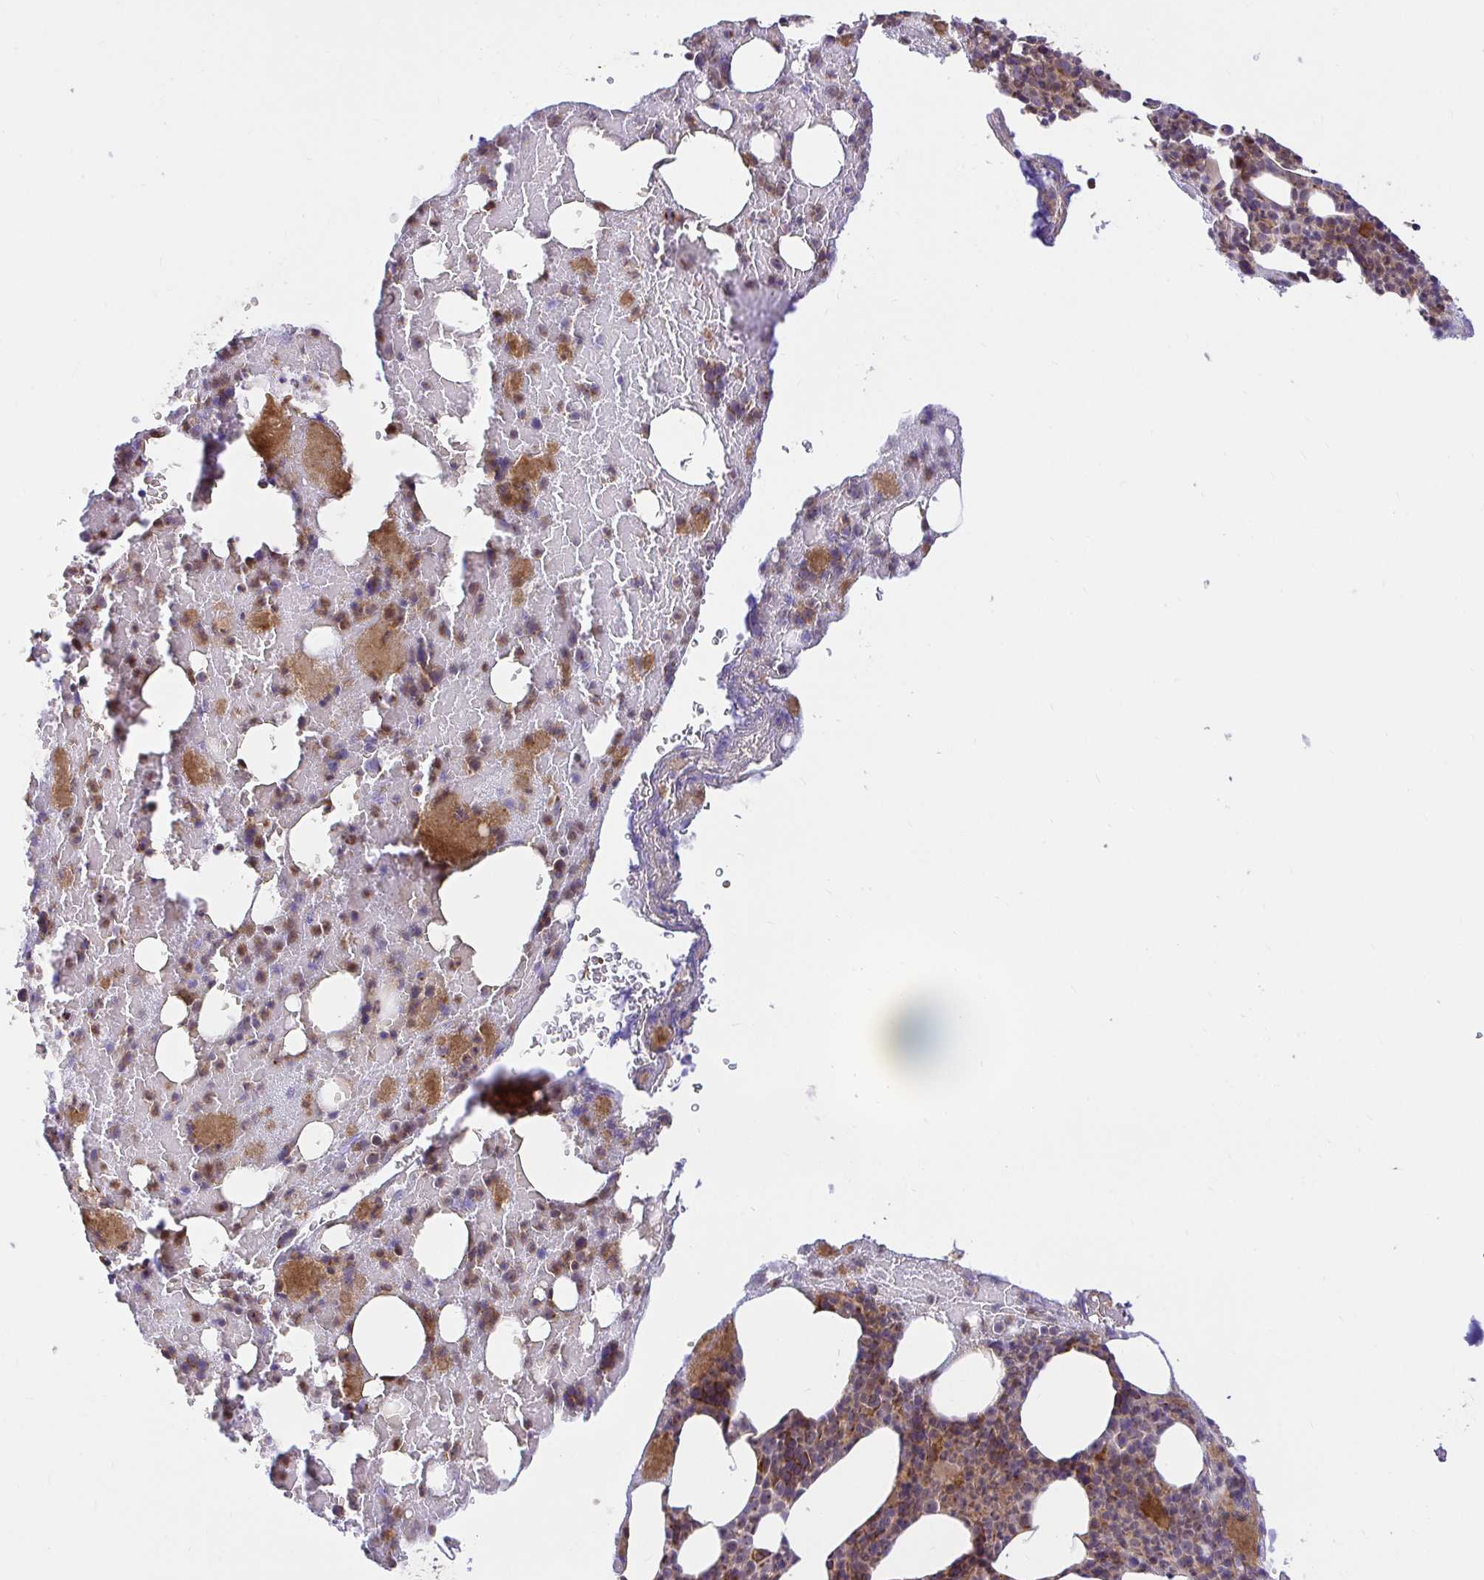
{"staining": {"intensity": "weak", "quantity": "25%-75%", "location": "cytoplasmic/membranous"}, "tissue": "bone marrow", "cell_type": "Hematopoietic cells", "image_type": "normal", "snomed": [{"axis": "morphology", "description": "Normal tissue, NOS"}, {"axis": "topography", "description": "Bone marrow"}], "caption": "Immunohistochemistry (DAB) staining of unremarkable human bone marrow shows weak cytoplasmic/membranous protein expression in about 25%-75% of hematopoietic cells.", "gene": "TRIM55", "patient": {"sex": "female", "age": 59}}